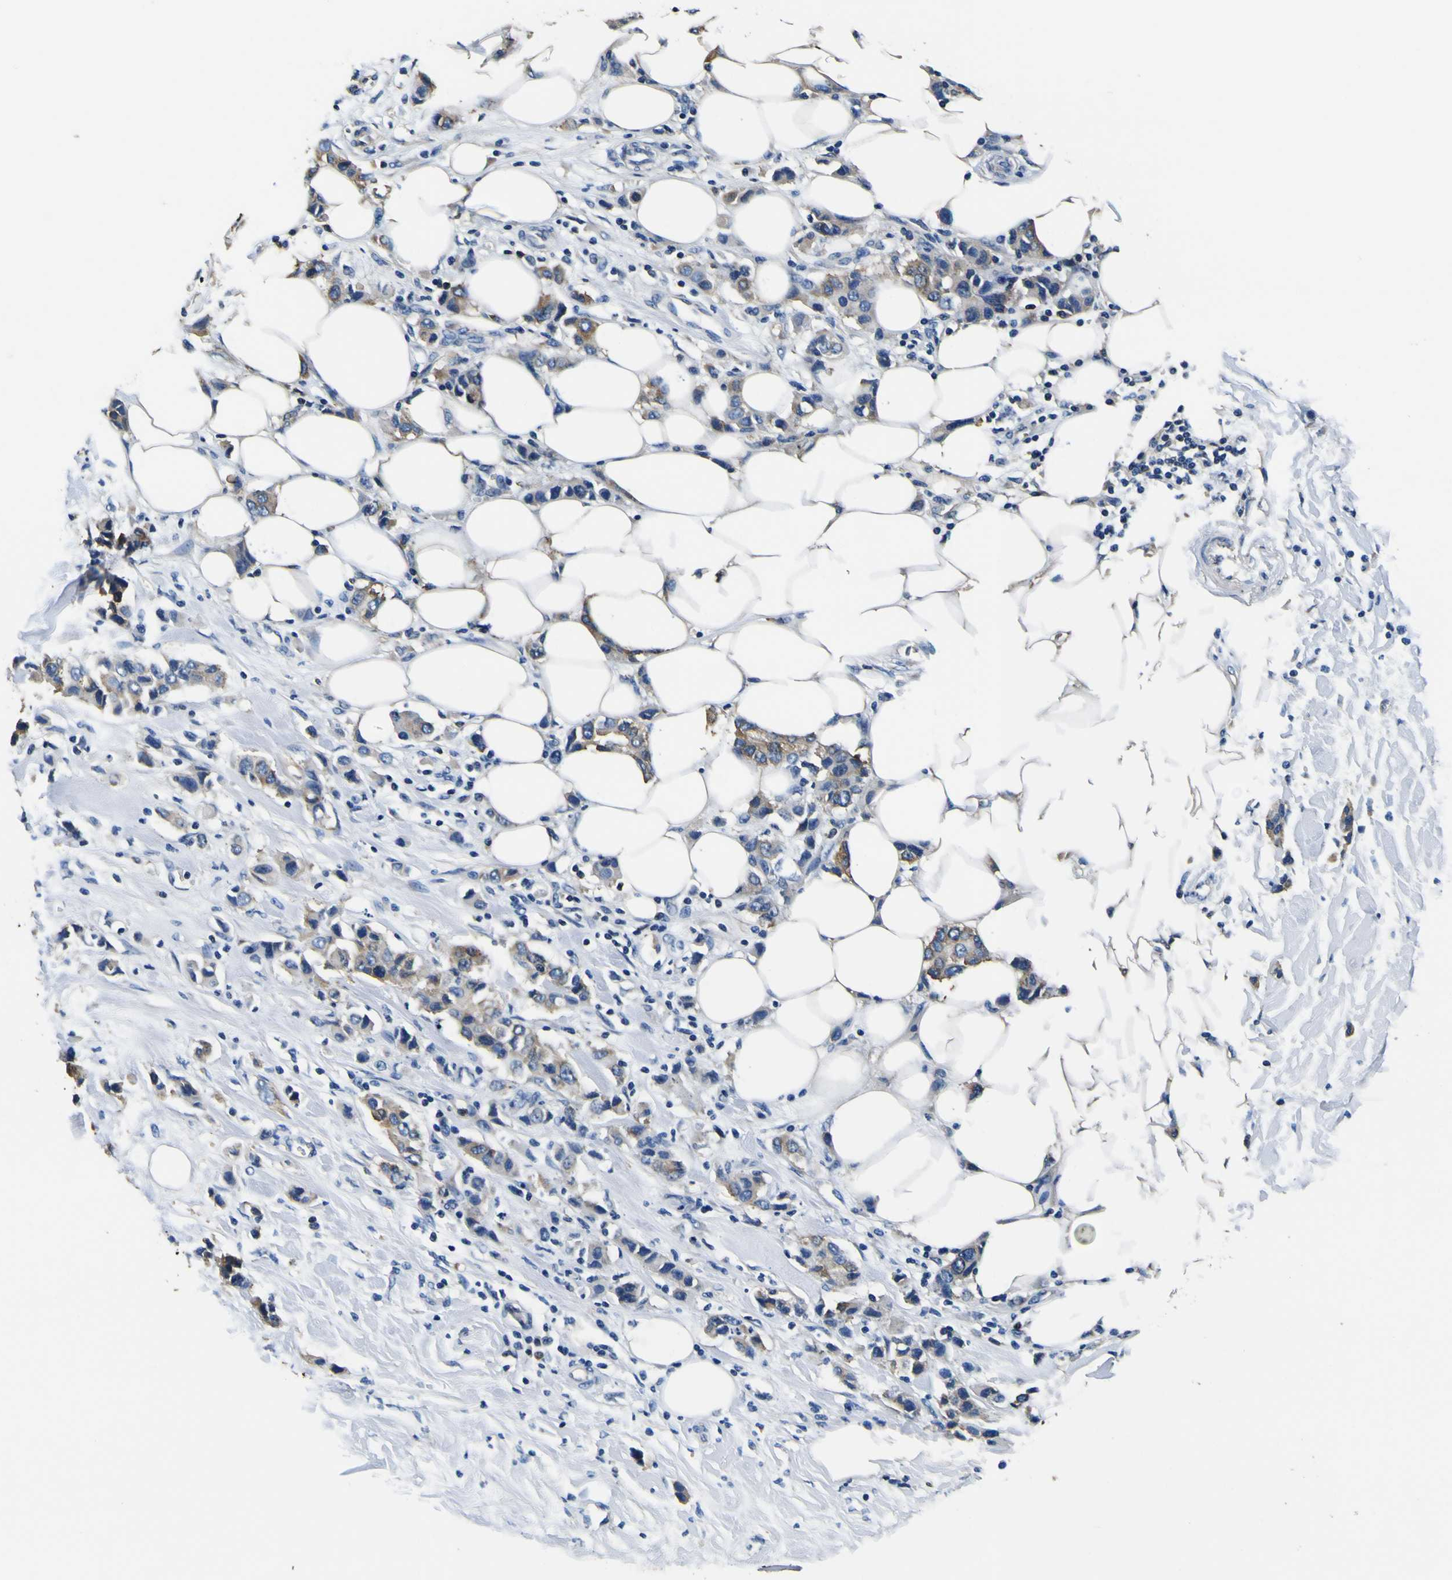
{"staining": {"intensity": "weak", "quantity": ">75%", "location": "cytoplasmic/membranous"}, "tissue": "breast cancer", "cell_type": "Tumor cells", "image_type": "cancer", "snomed": [{"axis": "morphology", "description": "Normal tissue, NOS"}, {"axis": "morphology", "description": "Duct carcinoma"}, {"axis": "topography", "description": "Breast"}], "caption": "Immunohistochemical staining of breast infiltrating ductal carcinoma demonstrates low levels of weak cytoplasmic/membranous positivity in about >75% of tumor cells.", "gene": "TUBA1B", "patient": {"sex": "female", "age": 50}}